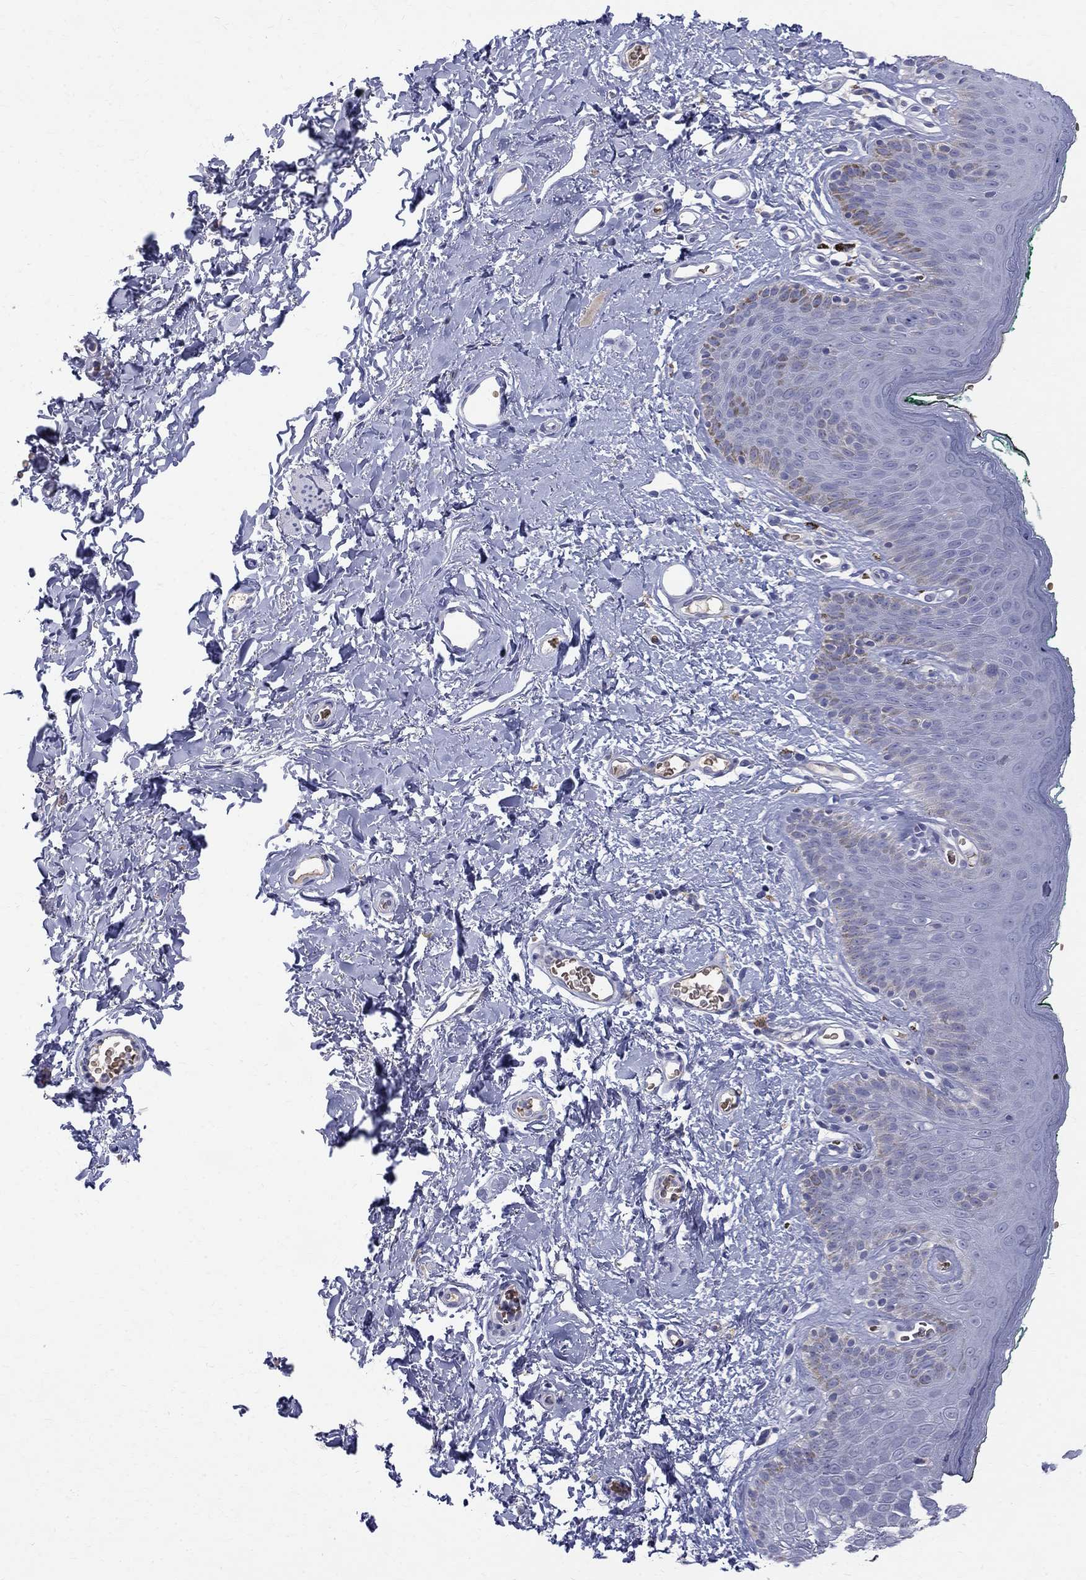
{"staining": {"intensity": "negative", "quantity": "none", "location": "none"}, "tissue": "skin", "cell_type": "Epidermal cells", "image_type": "normal", "snomed": [{"axis": "morphology", "description": "Normal tissue, NOS"}, {"axis": "topography", "description": "Vulva"}], "caption": "IHC photomicrograph of normal human skin stained for a protein (brown), which demonstrates no staining in epidermal cells.", "gene": "AGER", "patient": {"sex": "female", "age": 66}}